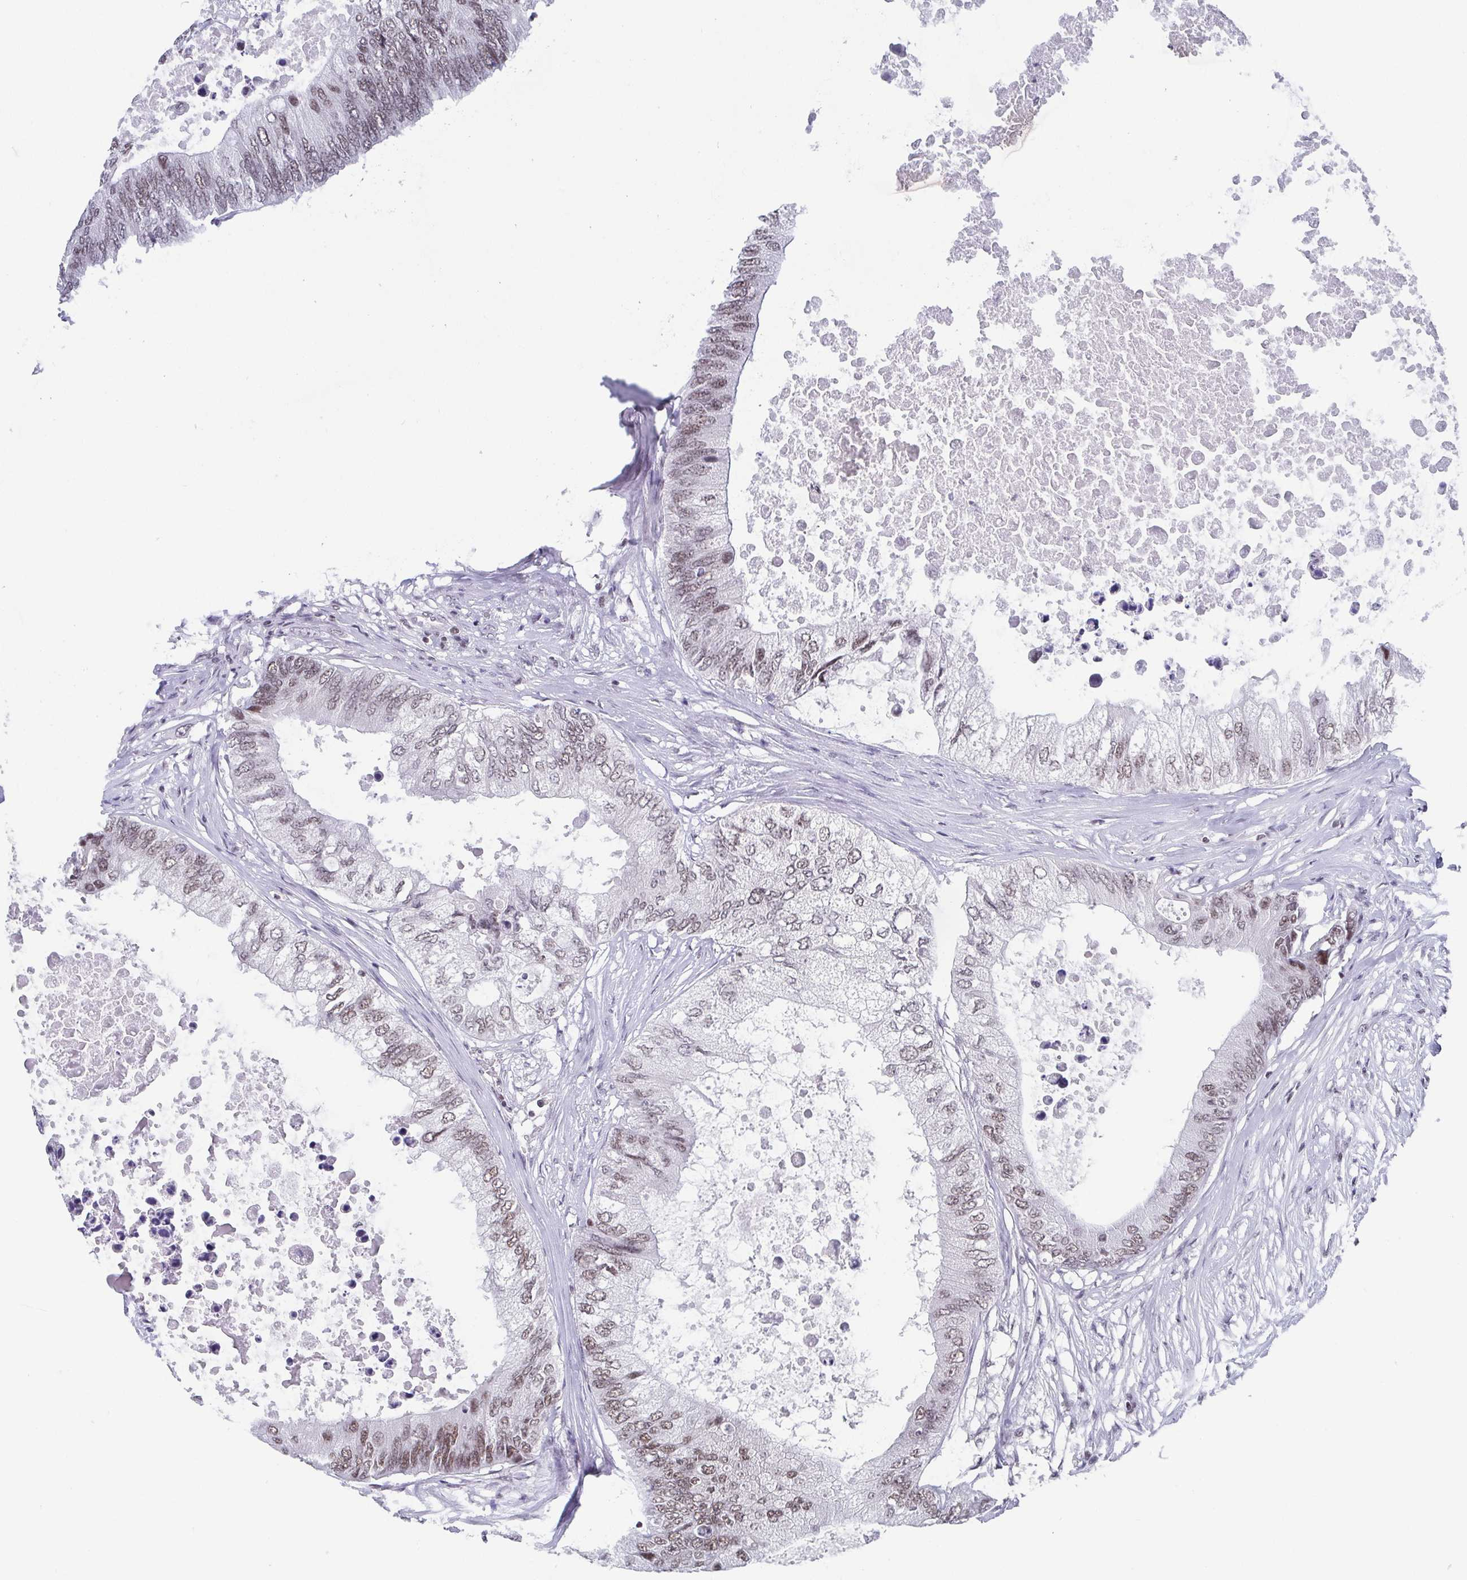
{"staining": {"intensity": "weak", "quantity": ">75%", "location": "nuclear"}, "tissue": "colorectal cancer", "cell_type": "Tumor cells", "image_type": "cancer", "snomed": [{"axis": "morphology", "description": "Adenocarcinoma, NOS"}, {"axis": "topography", "description": "Colon"}], "caption": "DAB (3,3'-diaminobenzidine) immunohistochemical staining of human adenocarcinoma (colorectal) demonstrates weak nuclear protein staining in approximately >75% of tumor cells.", "gene": "CTCF", "patient": {"sex": "male", "age": 71}}